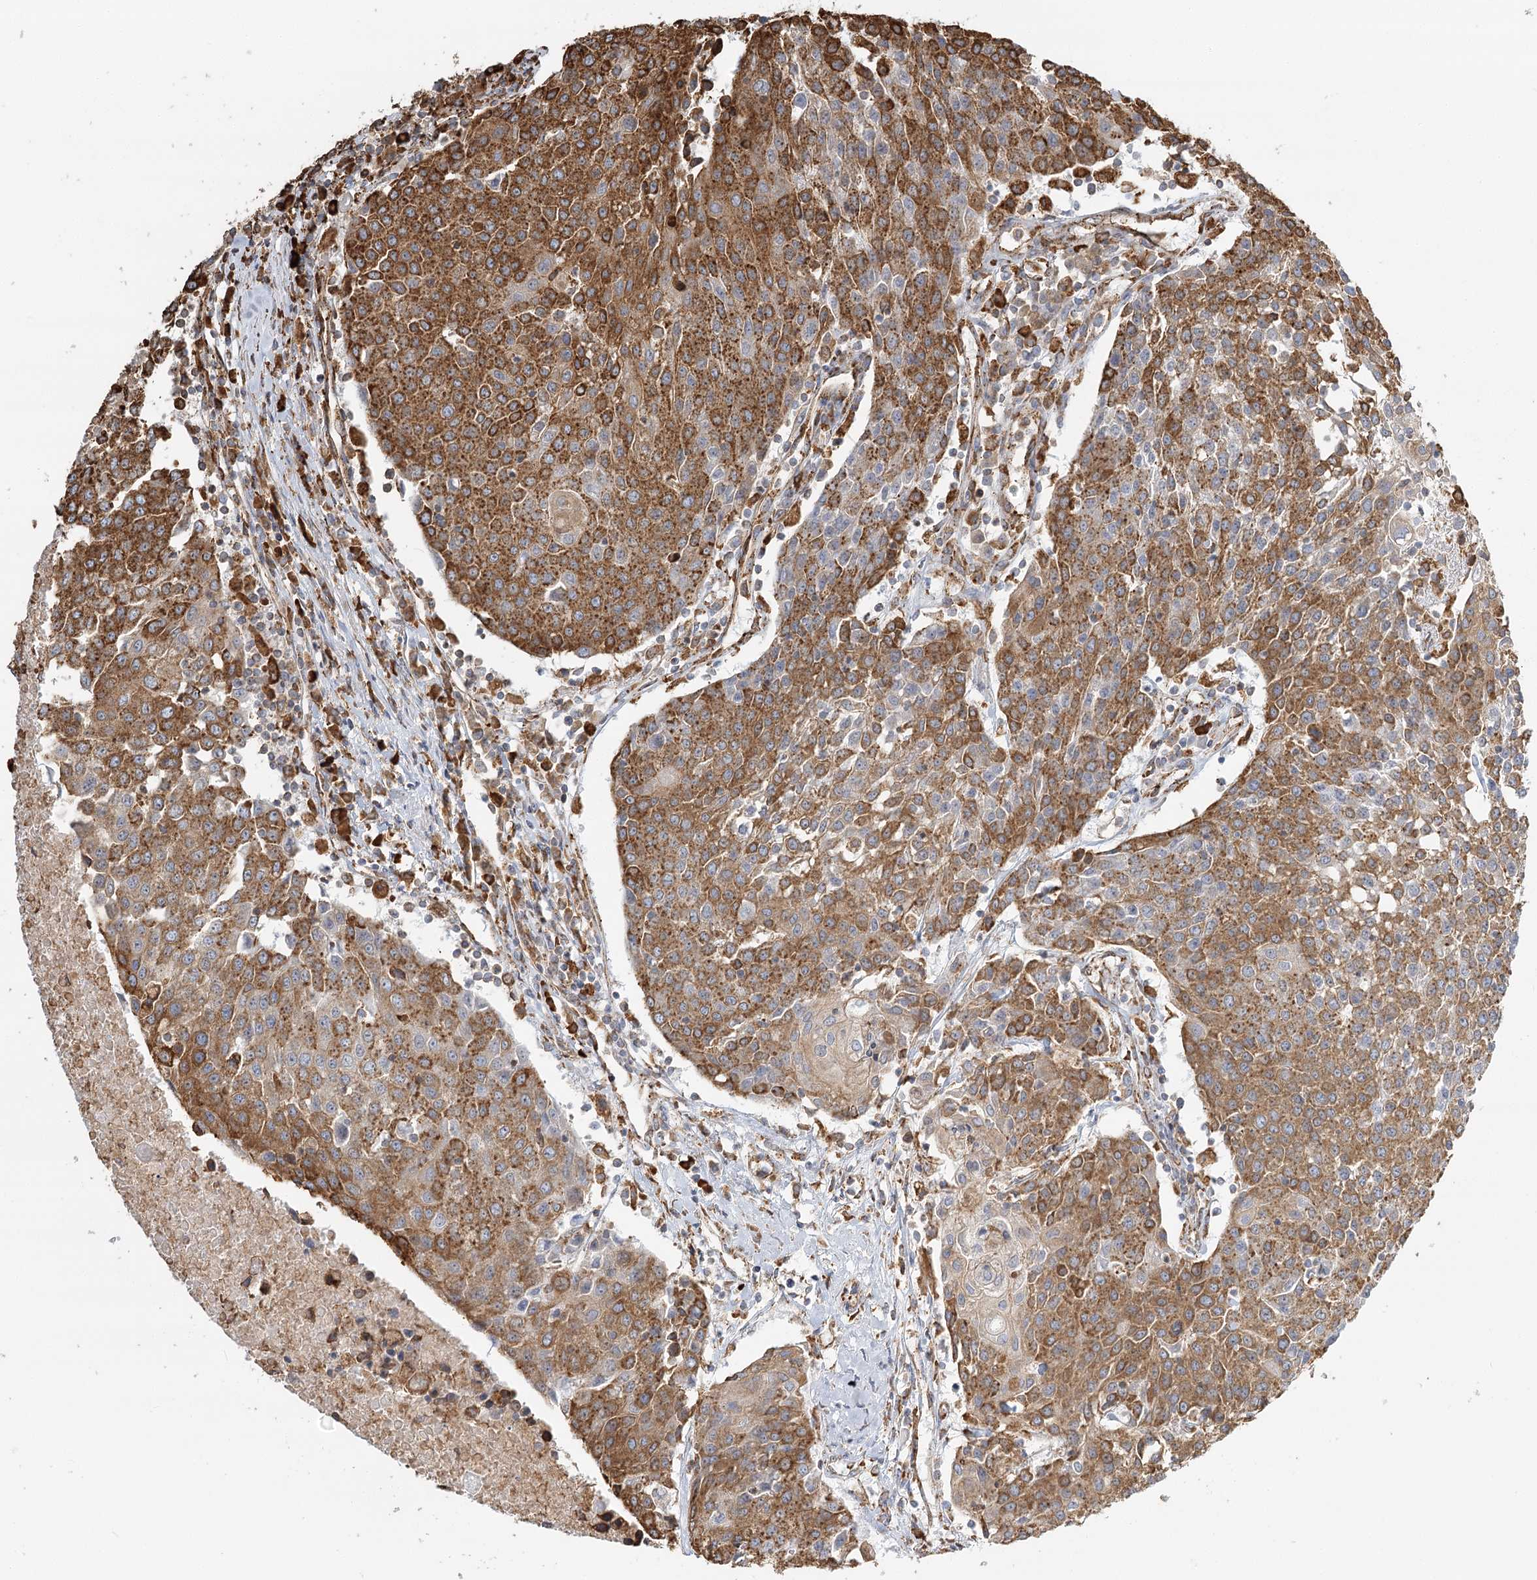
{"staining": {"intensity": "moderate", "quantity": ">75%", "location": "cytoplasmic/membranous"}, "tissue": "urothelial cancer", "cell_type": "Tumor cells", "image_type": "cancer", "snomed": [{"axis": "morphology", "description": "Urothelial carcinoma, High grade"}, {"axis": "topography", "description": "Urinary bladder"}], "caption": "A medium amount of moderate cytoplasmic/membranous positivity is present in about >75% of tumor cells in urothelial cancer tissue.", "gene": "TAS1R1", "patient": {"sex": "female", "age": 85}}